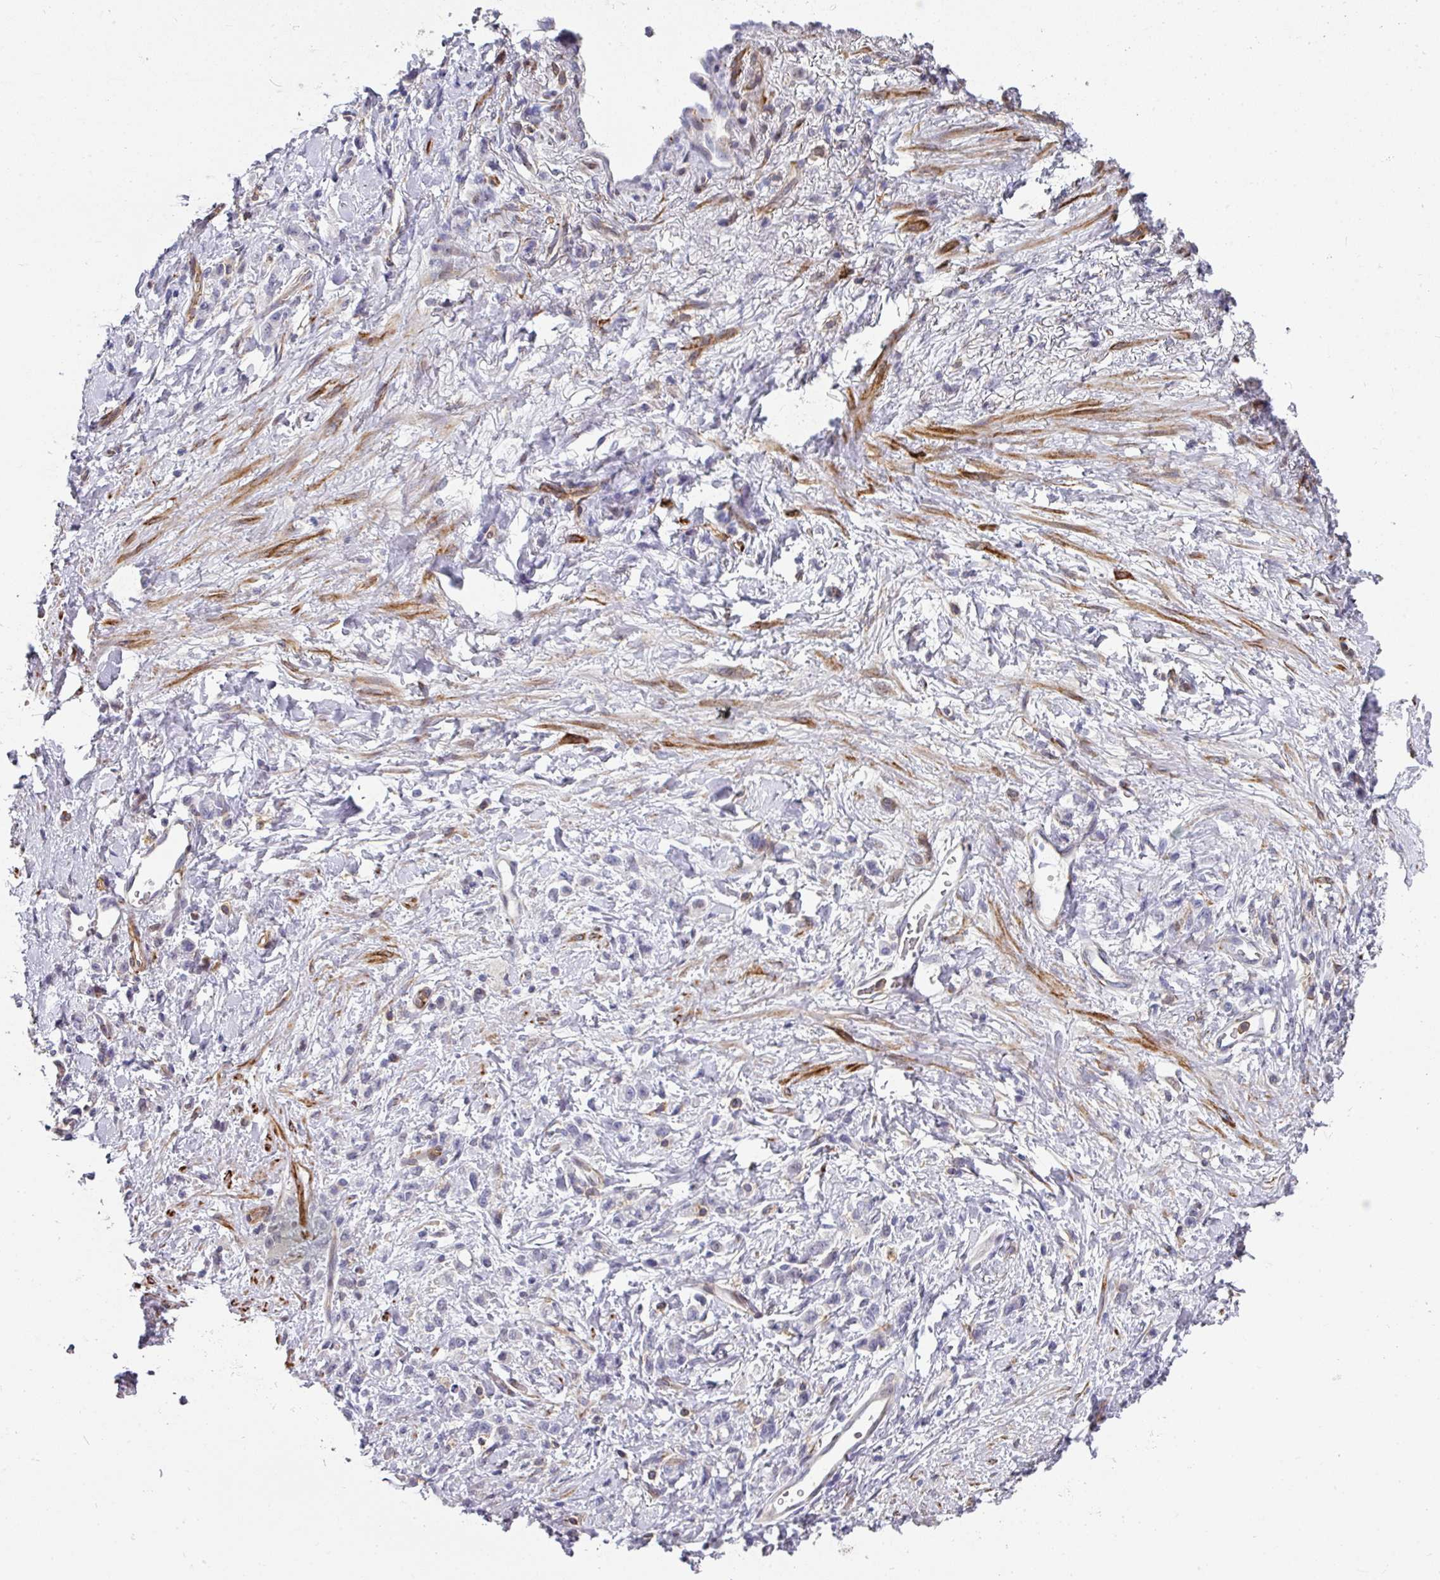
{"staining": {"intensity": "negative", "quantity": "none", "location": "none"}, "tissue": "stomach cancer", "cell_type": "Tumor cells", "image_type": "cancer", "snomed": [{"axis": "morphology", "description": "Adenocarcinoma, NOS"}, {"axis": "topography", "description": "Stomach"}], "caption": "High power microscopy photomicrograph of an immunohistochemistry (IHC) image of stomach cancer, revealing no significant staining in tumor cells.", "gene": "BEND5", "patient": {"sex": "male", "age": 77}}